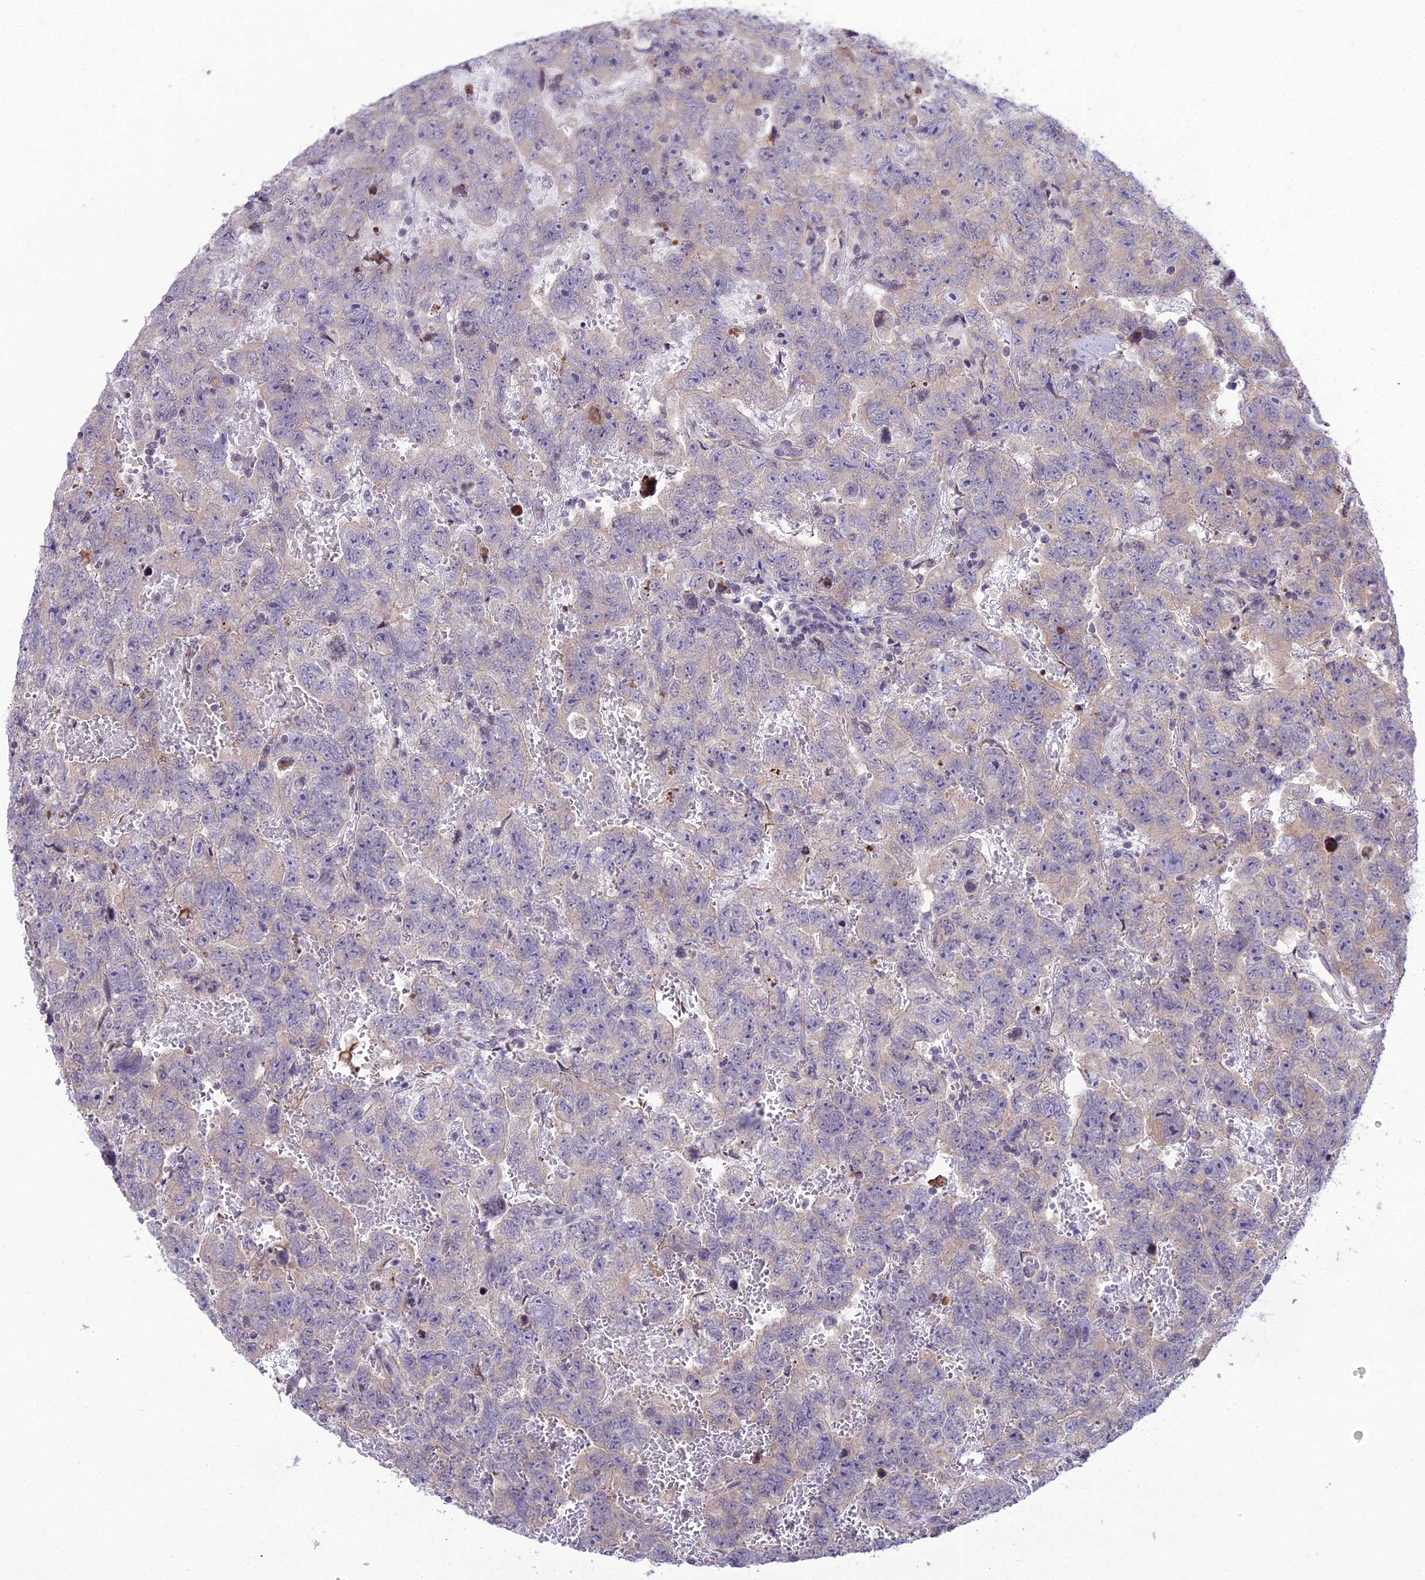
{"staining": {"intensity": "weak", "quantity": "<25%", "location": "cytoplasmic/membranous"}, "tissue": "testis cancer", "cell_type": "Tumor cells", "image_type": "cancer", "snomed": [{"axis": "morphology", "description": "Carcinoma, Embryonal, NOS"}, {"axis": "topography", "description": "Testis"}], "caption": "High power microscopy image of an immunohistochemistry micrograph of testis cancer, revealing no significant expression in tumor cells. The staining was performed using DAB to visualize the protein expression in brown, while the nuclei were stained in blue with hematoxylin (Magnification: 20x).", "gene": "RPS26", "patient": {"sex": "male", "age": 45}}